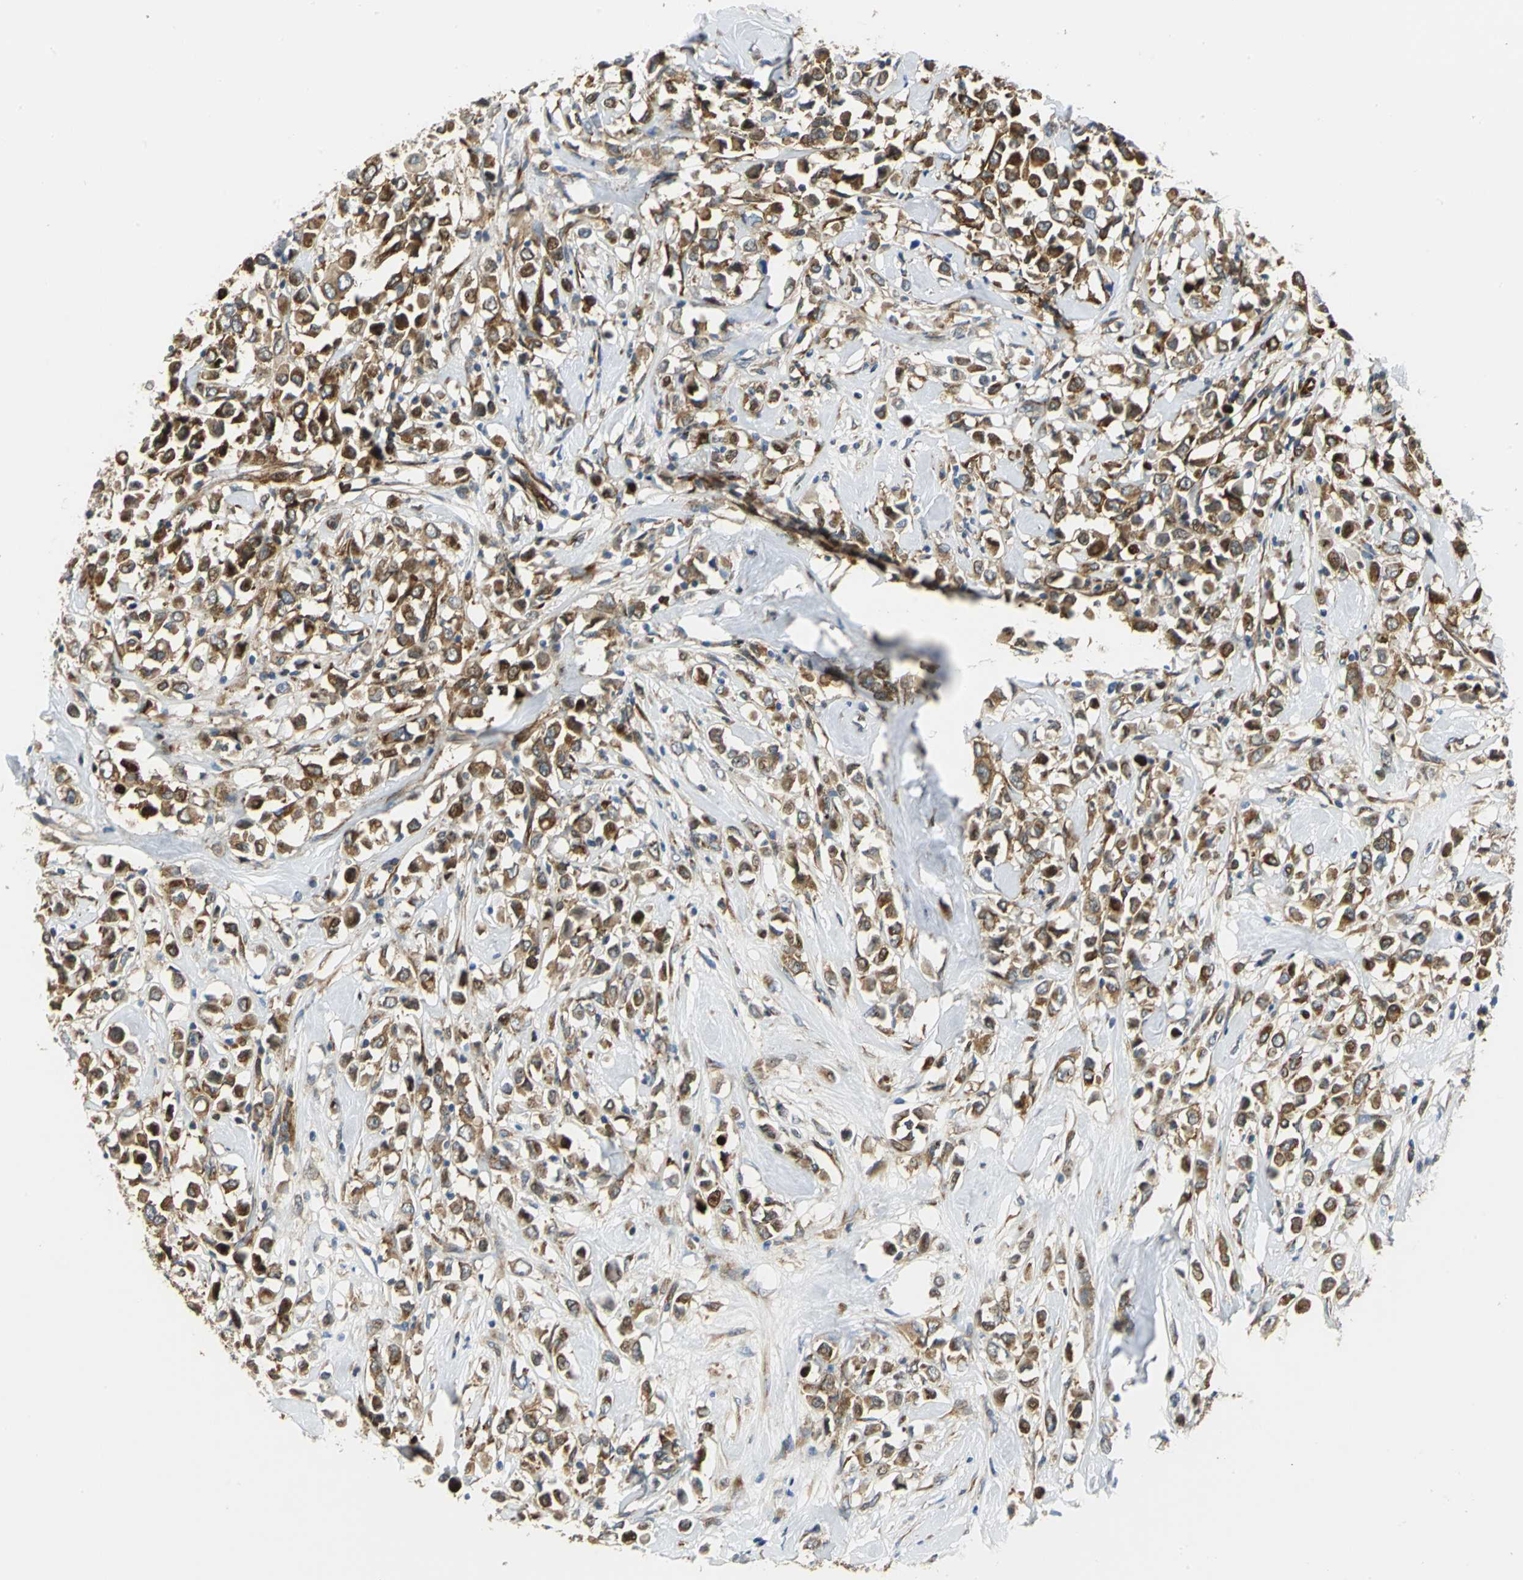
{"staining": {"intensity": "moderate", "quantity": ">75%", "location": "cytoplasmic/membranous"}, "tissue": "breast cancer", "cell_type": "Tumor cells", "image_type": "cancer", "snomed": [{"axis": "morphology", "description": "Duct carcinoma"}, {"axis": "topography", "description": "Breast"}], "caption": "Protein expression analysis of breast cancer reveals moderate cytoplasmic/membranous staining in approximately >75% of tumor cells.", "gene": "YBX1", "patient": {"sex": "female", "age": 61}}